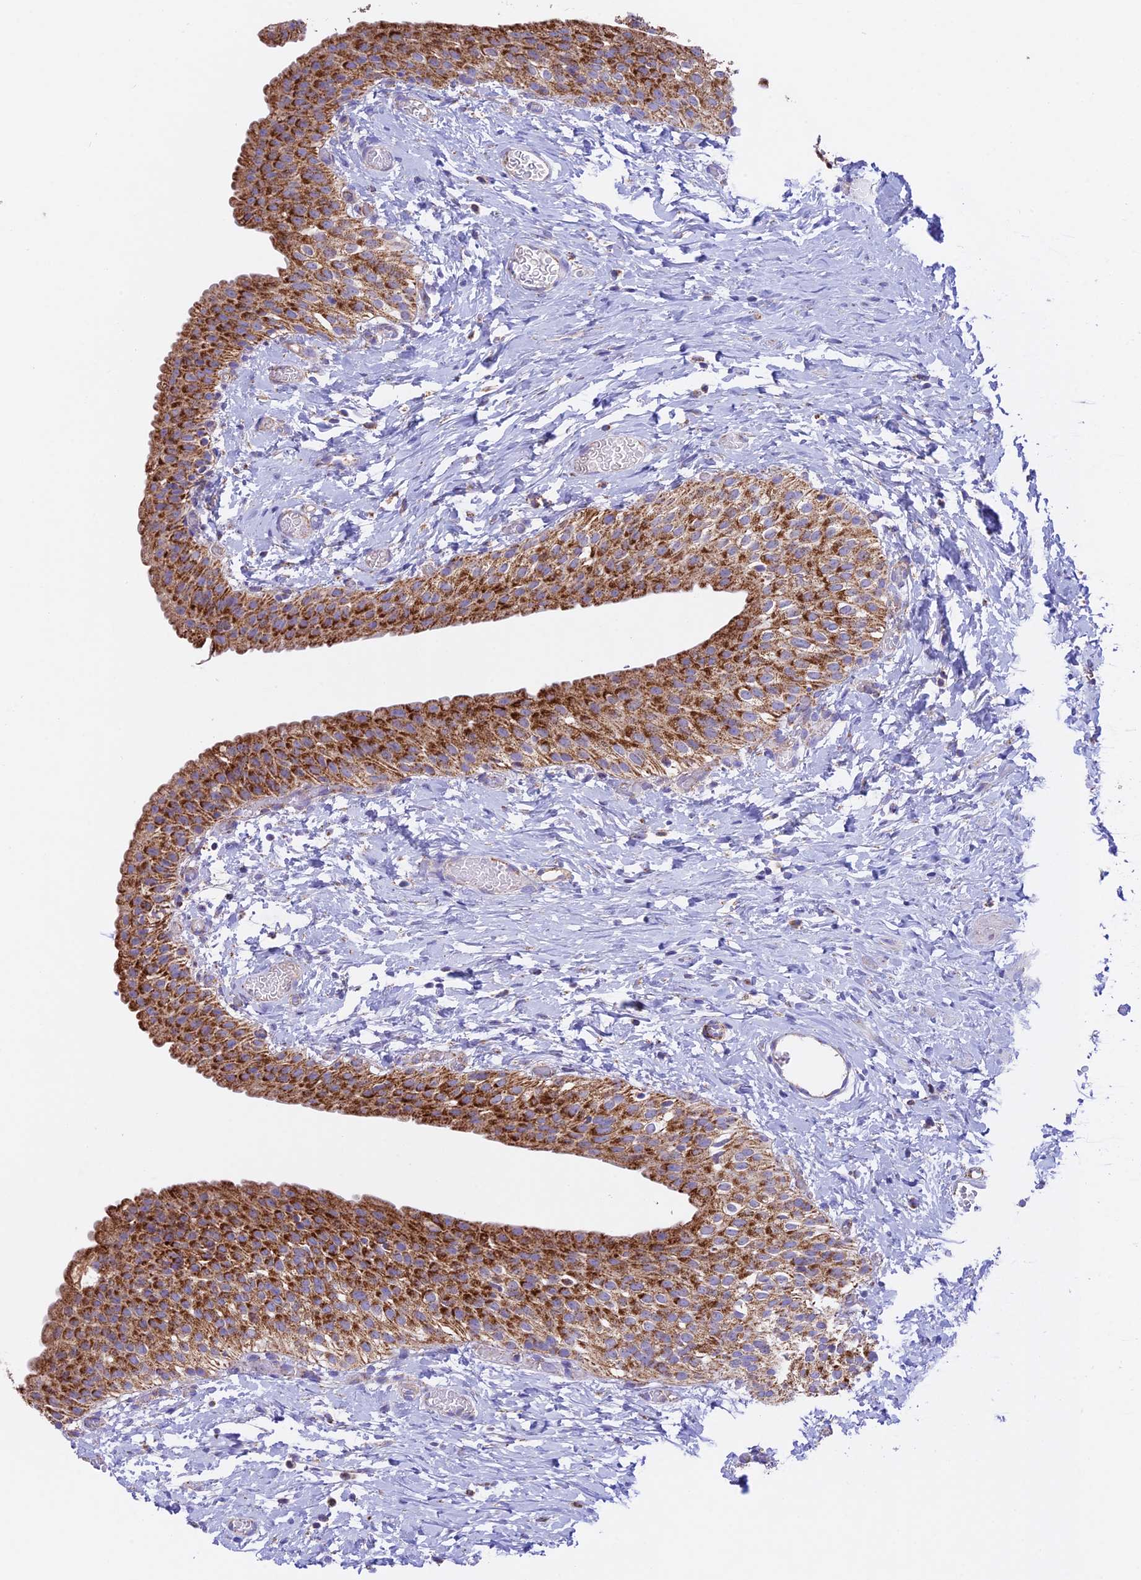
{"staining": {"intensity": "strong", "quantity": ">75%", "location": "cytoplasmic/membranous"}, "tissue": "urinary bladder", "cell_type": "Urothelial cells", "image_type": "normal", "snomed": [{"axis": "morphology", "description": "Normal tissue, NOS"}, {"axis": "topography", "description": "Urinary bladder"}], "caption": "IHC image of unremarkable urinary bladder stained for a protein (brown), which reveals high levels of strong cytoplasmic/membranous positivity in about >75% of urothelial cells.", "gene": "HSDL2", "patient": {"sex": "male", "age": 1}}